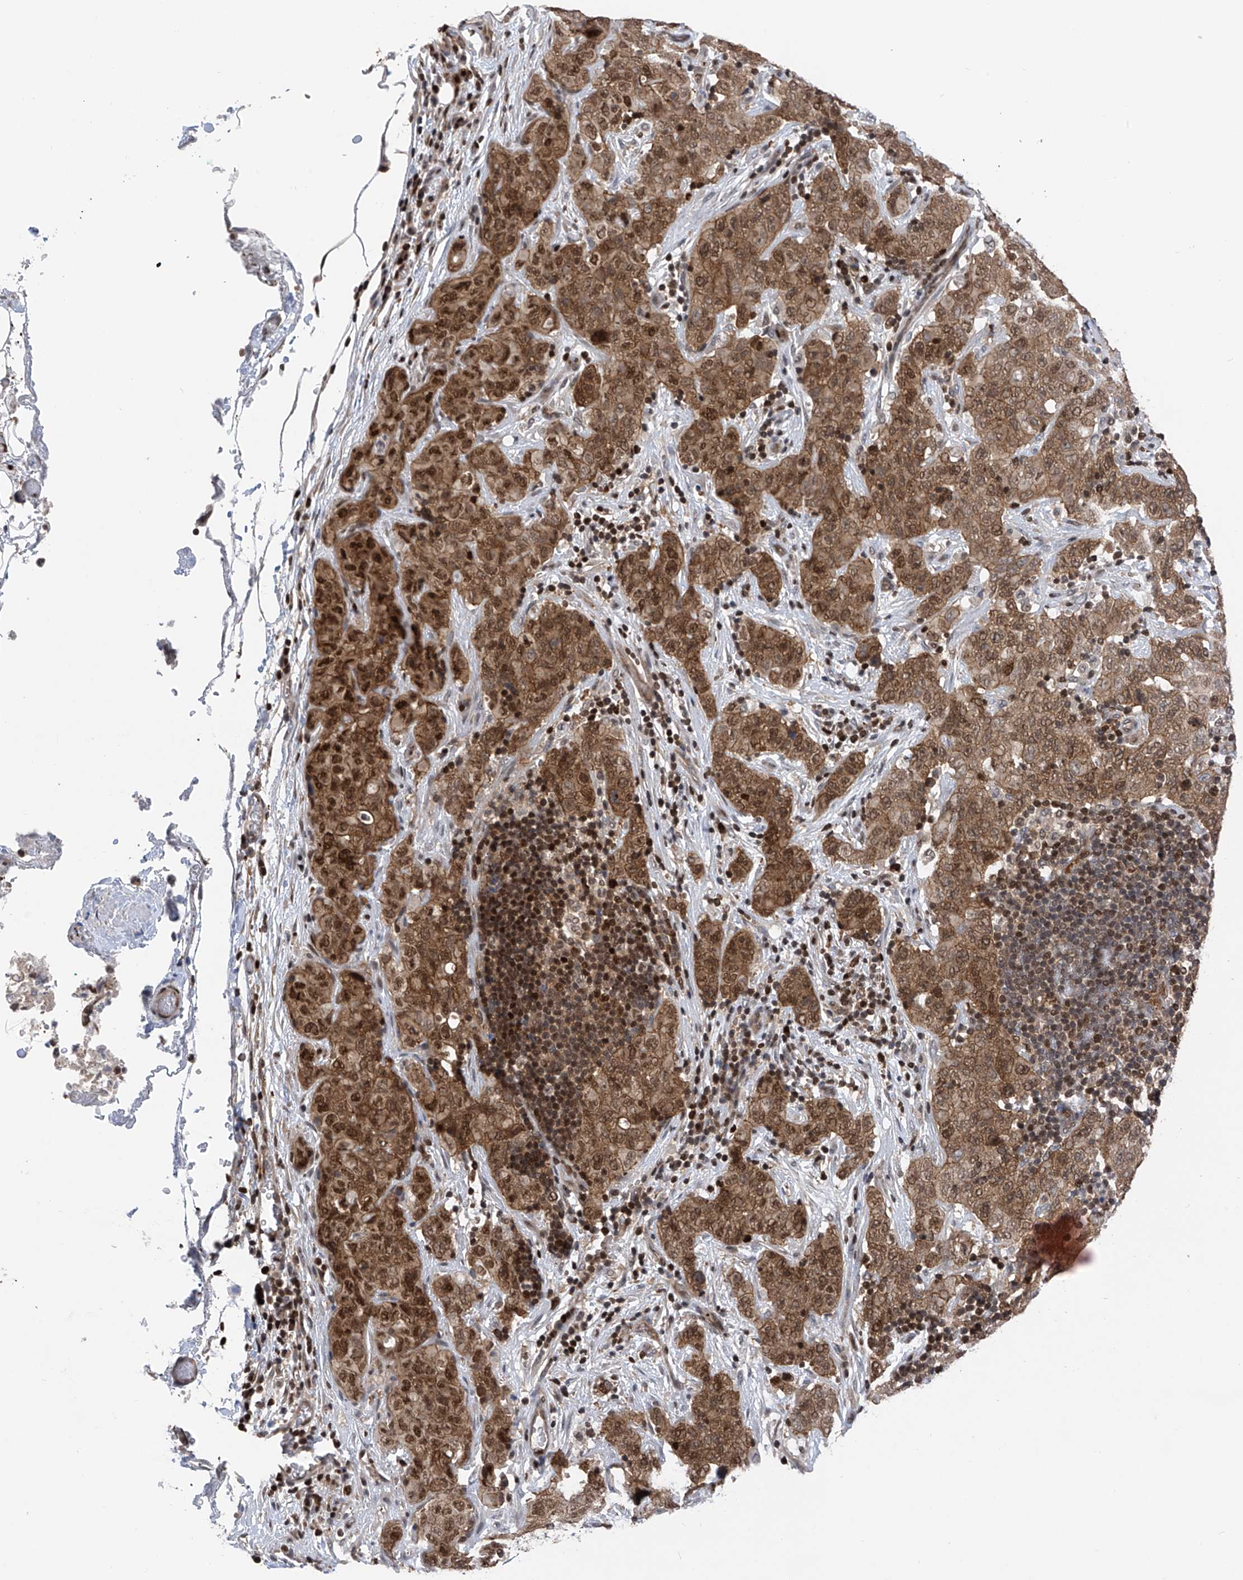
{"staining": {"intensity": "moderate", "quantity": ">75%", "location": "cytoplasmic/membranous,nuclear"}, "tissue": "stomach cancer", "cell_type": "Tumor cells", "image_type": "cancer", "snomed": [{"axis": "morphology", "description": "Normal tissue, NOS"}, {"axis": "morphology", "description": "Adenocarcinoma, NOS"}, {"axis": "topography", "description": "Lymph node"}, {"axis": "topography", "description": "Stomach"}], "caption": "About >75% of tumor cells in adenocarcinoma (stomach) reveal moderate cytoplasmic/membranous and nuclear protein positivity as visualized by brown immunohistochemical staining.", "gene": "DNAJC9", "patient": {"sex": "male", "age": 48}}